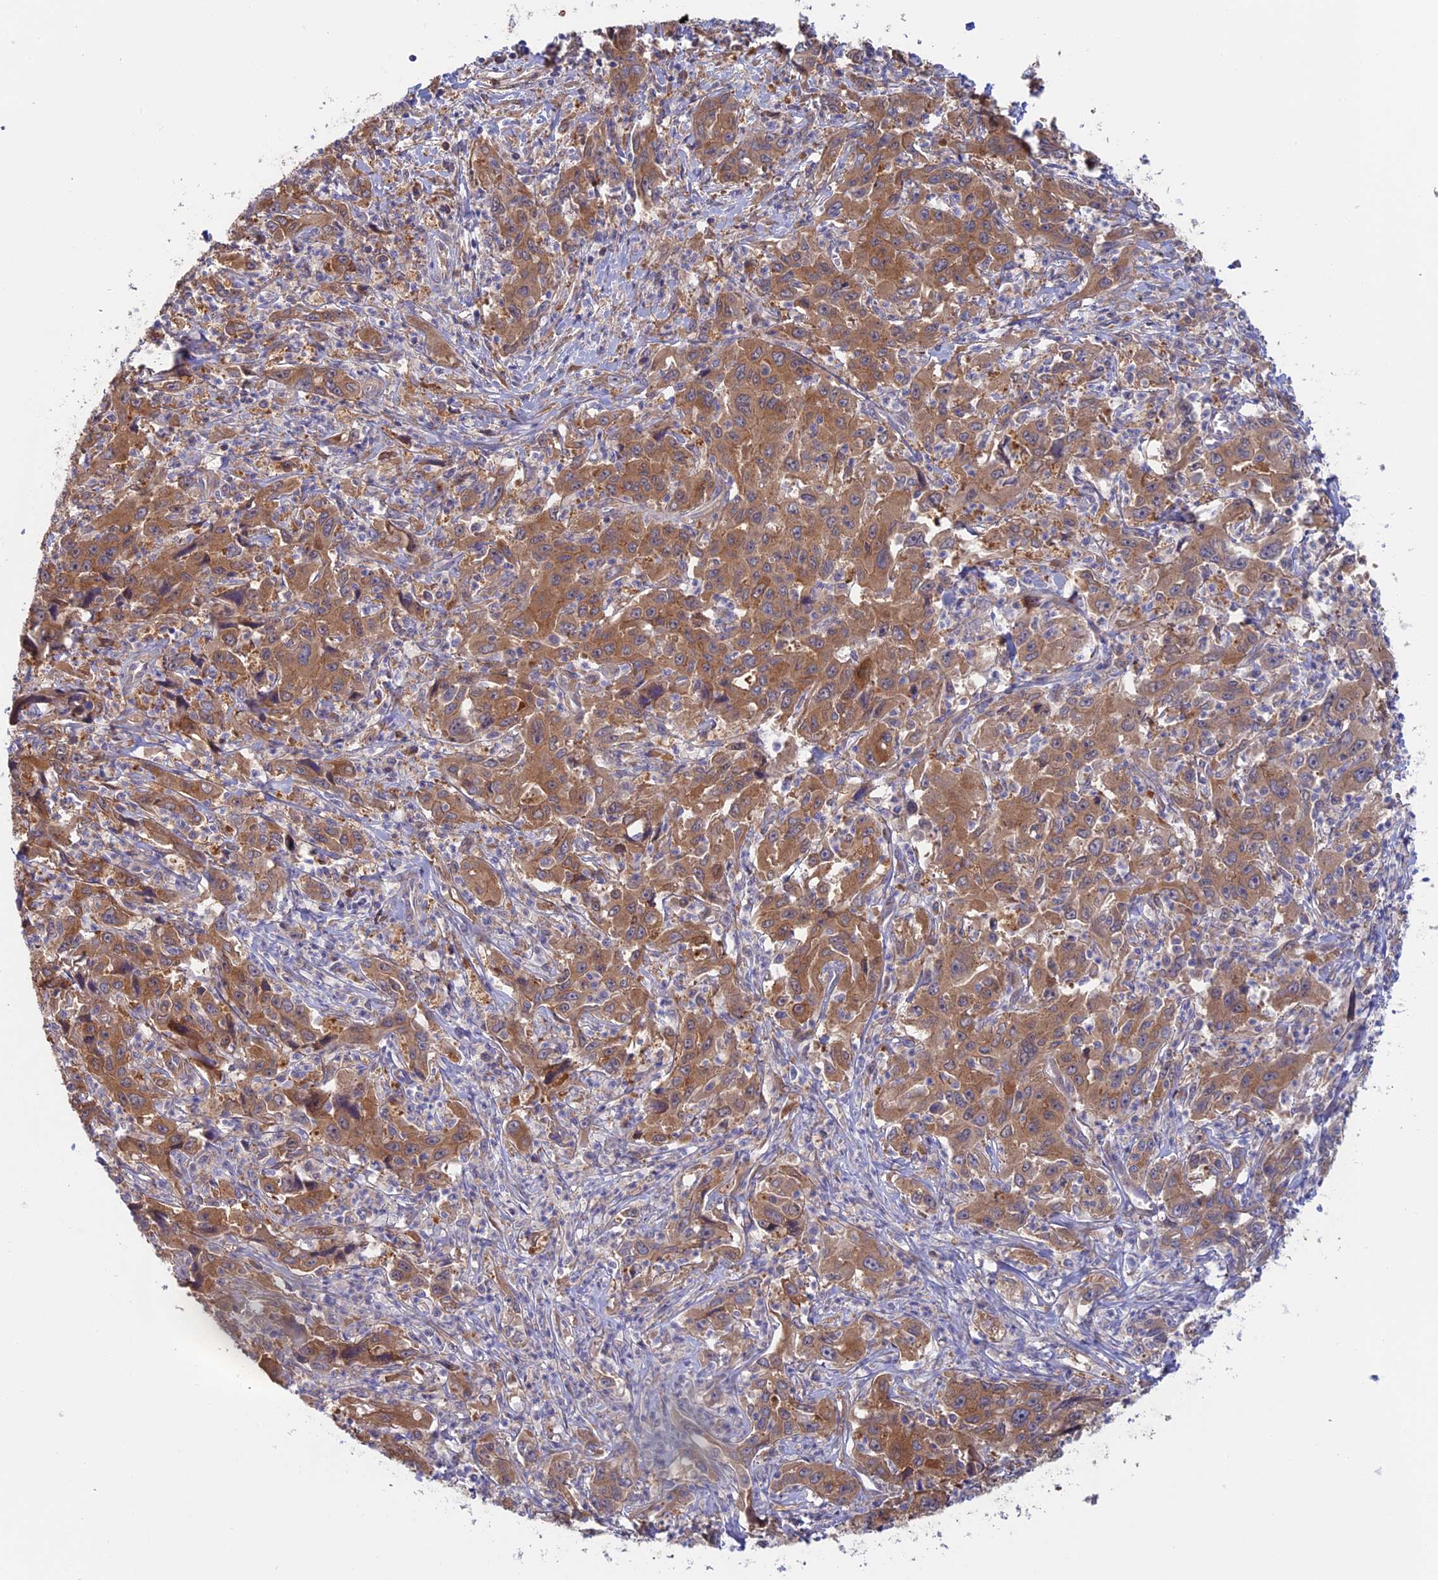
{"staining": {"intensity": "moderate", "quantity": ">75%", "location": "cytoplasmic/membranous"}, "tissue": "liver cancer", "cell_type": "Tumor cells", "image_type": "cancer", "snomed": [{"axis": "morphology", "description": "Carcinoma, Hepatocellular, NOS"}, {"axis": "topography", "description": "Liver"}], "caption": "Hepatocellular carcinoma (liver) stained for a protein (brown) shows moderate cytoplasmic/membranous positive positivity in approximately >75% of tumor cells.", "gene": "SYNDIG1L", "patient": {"sex": "male", "age": 63}}